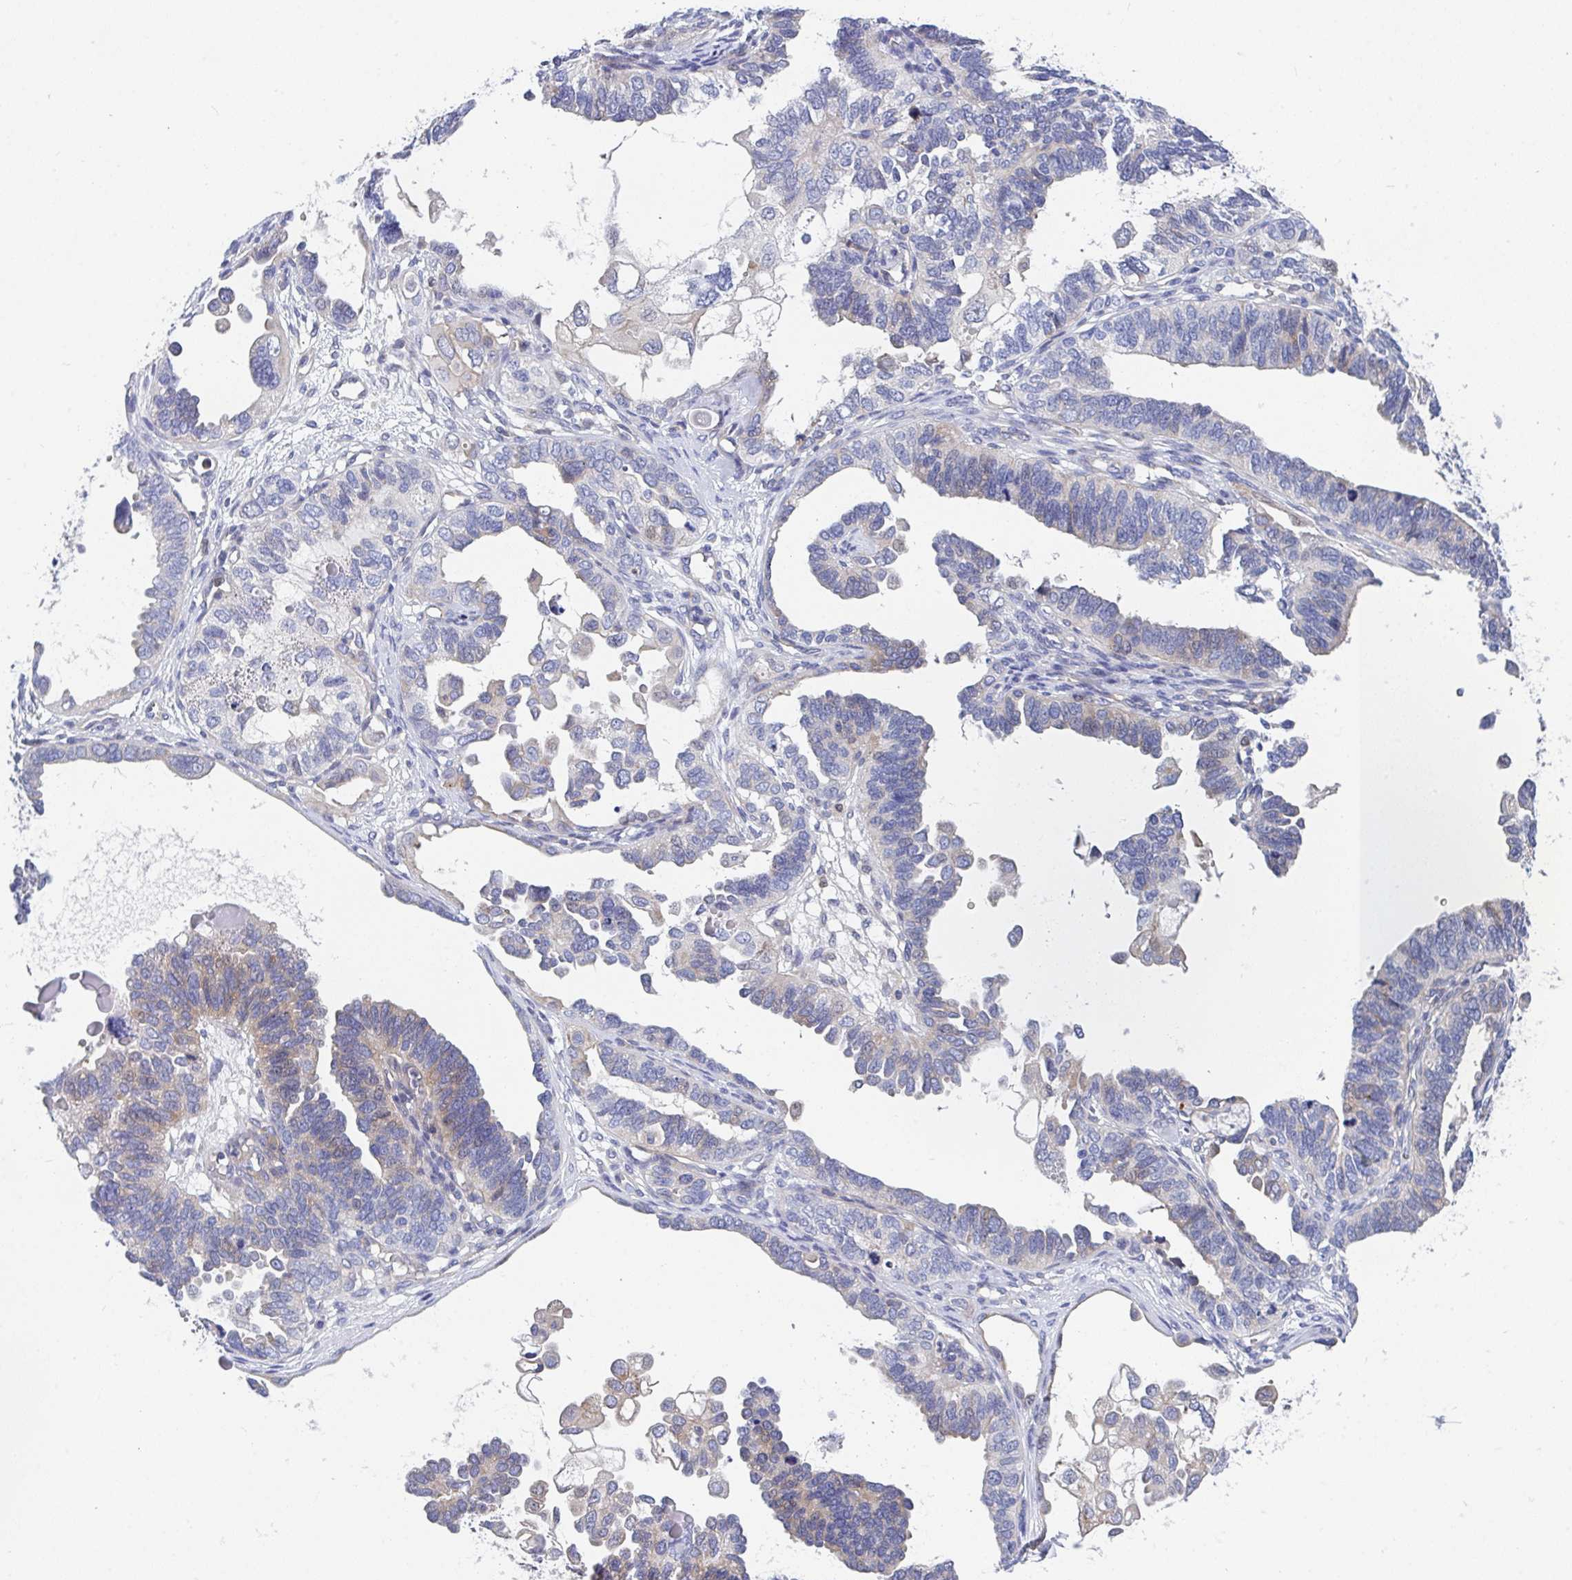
{"staining": {"intensity": "moderate", "quantity": "<25%", "location": "cytoplasmic/membranous"}, "tissue": "ovarian cancer", "cell_type": "Tumor cells", "image_type": "cancer", "snomed": [{"axis": "morphology", "description": "Cystadenocarcinoma, serous, NOS"}, {"axis": "topography", "description": "Ovary"}], "caption": "Moderate cytoplasmic/membranous protein staining is present in approximately <25% of tumor cells in ovarian cancer (serous cystadenocarcinoma).", "gene": "P2RX3", "patient": {"sex": "female", "age": 51}}